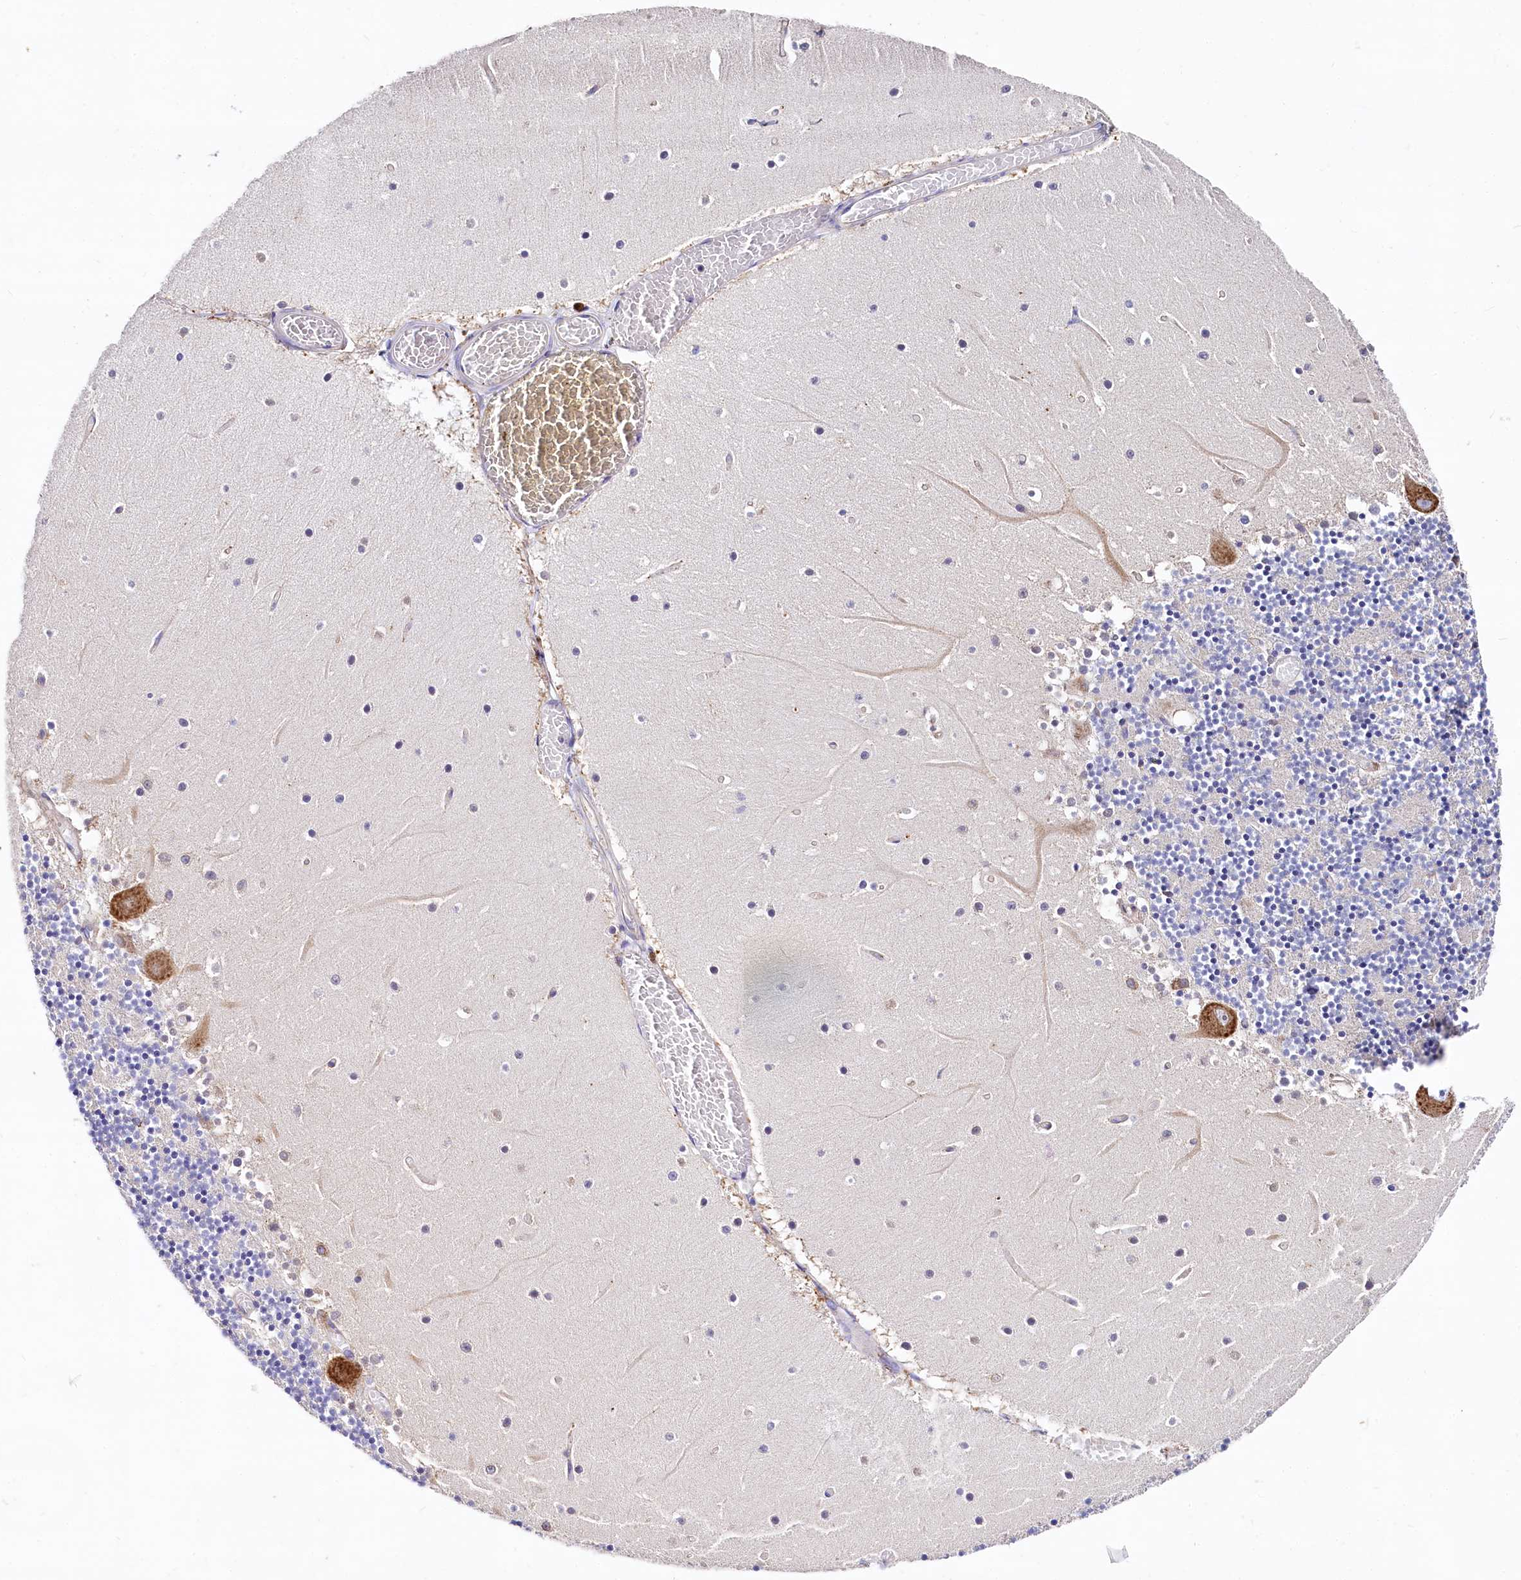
{"staining": {"intensity": "negative", "quantity": "none", "location": "none"}, "tissue": "cerebellum", "cell_type": "Cells in granular layer", "image_type": "normal", "snomed": [{"axis": "morphology", "description": "Normal tissue, NOS"}, {"axis": "topography", "description": "Cerebellum"}], "caption": "Immunohistochemical staining of normal cerebellum shows no significant staining in cells in granular layer. (DAB immunohistochemistry (IHC) with hematoxylin counter stain).", "gene": "QARS1", "patient": {"sex": "female", "age": 28}}